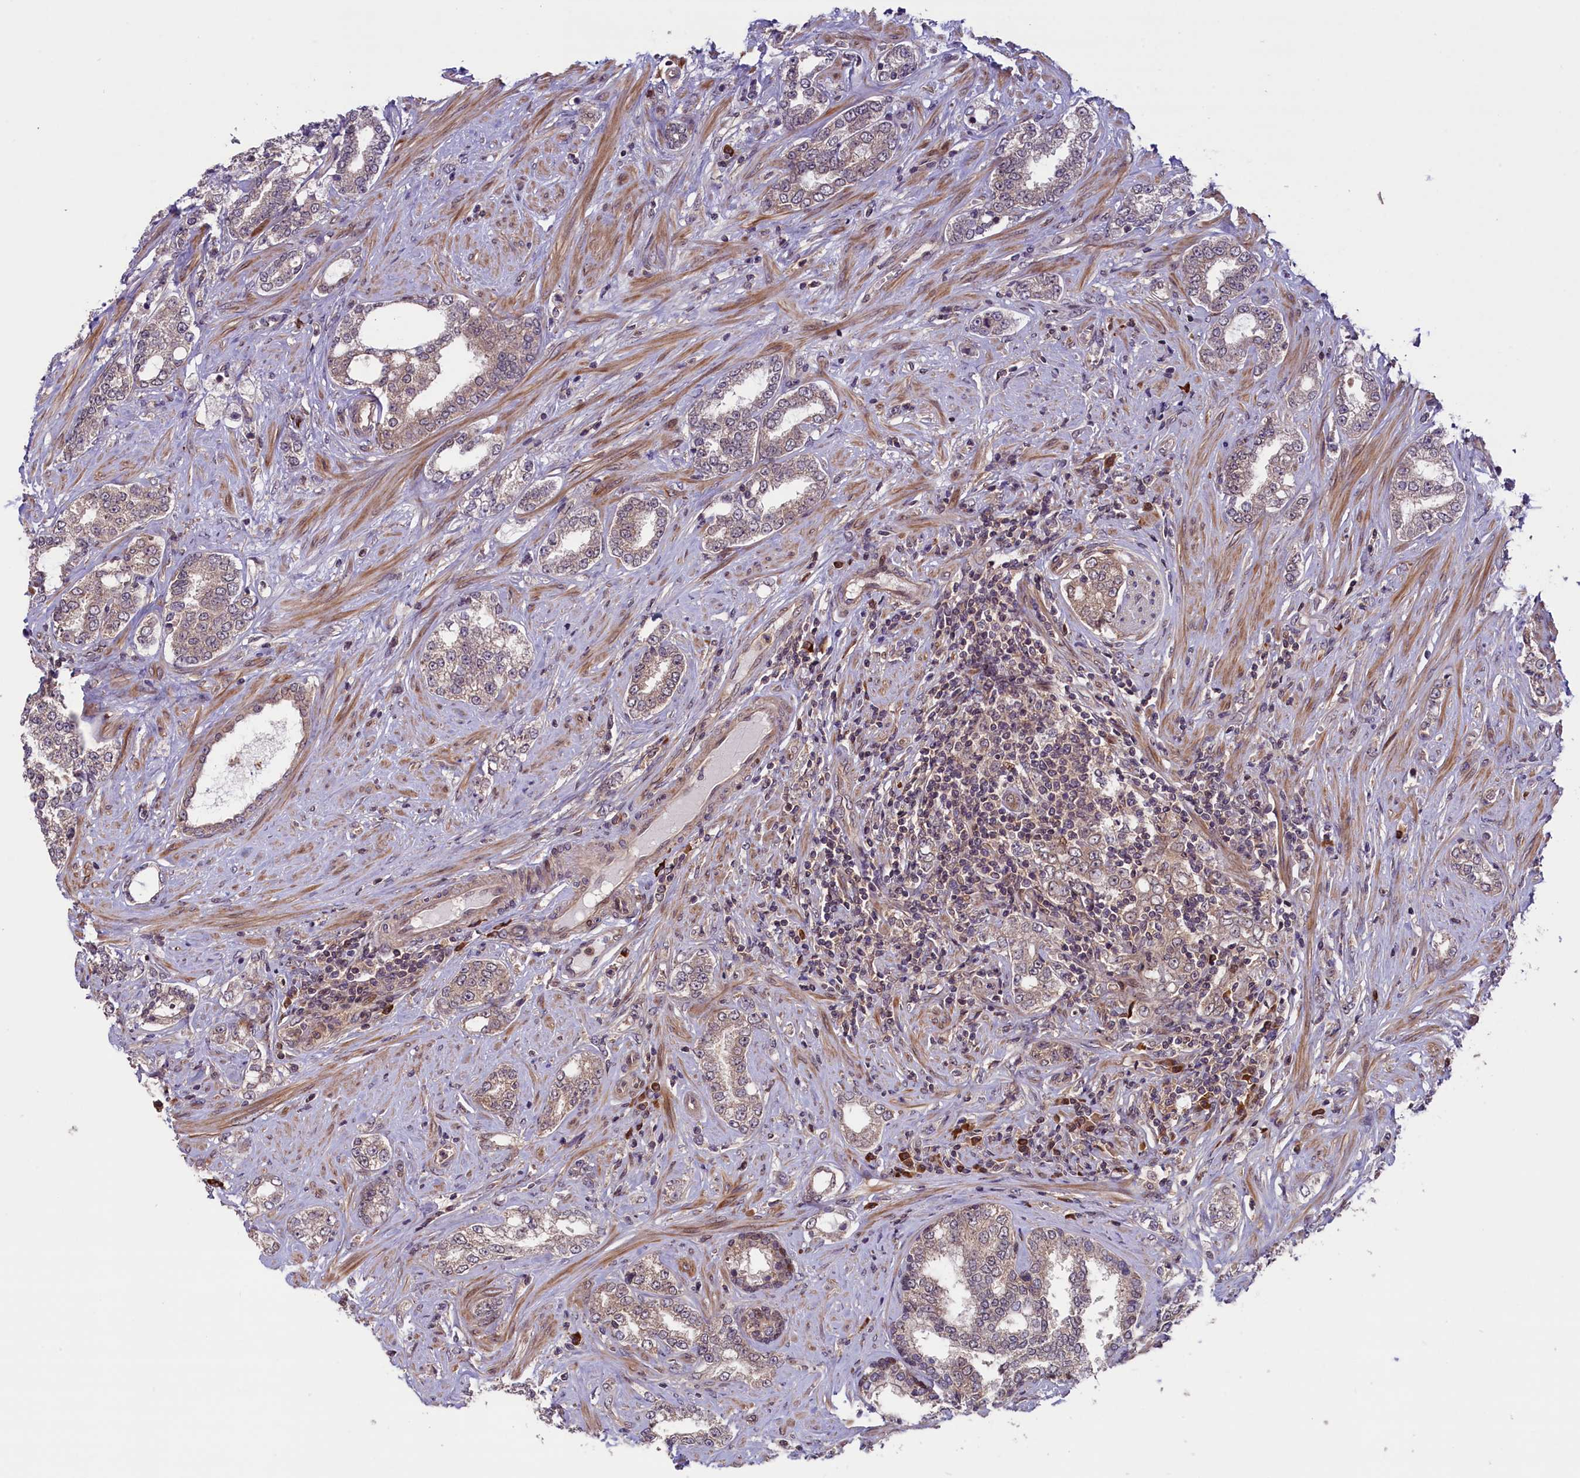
{"staining": {"intensity": "weak", "quantity": "<25%", "location": "cytoplasmic/membranous"}, "tissue": "prostate cancer", "cell_type": "Tumor cells", "image_type": "cancer", "snomed": [{"axis": "morphology", "description": "Adenocarcinoma, High grade"}, {"axis": "topography", "description": "Prostate"}], "caption": "This is a histopathology image of IHC staining of prostate cancer (adenocarcinoma (high-grade)), which shows no expression in tumor cells.", "gene": "RIC8A", "patient": {"sex": "male", "age": 64}}